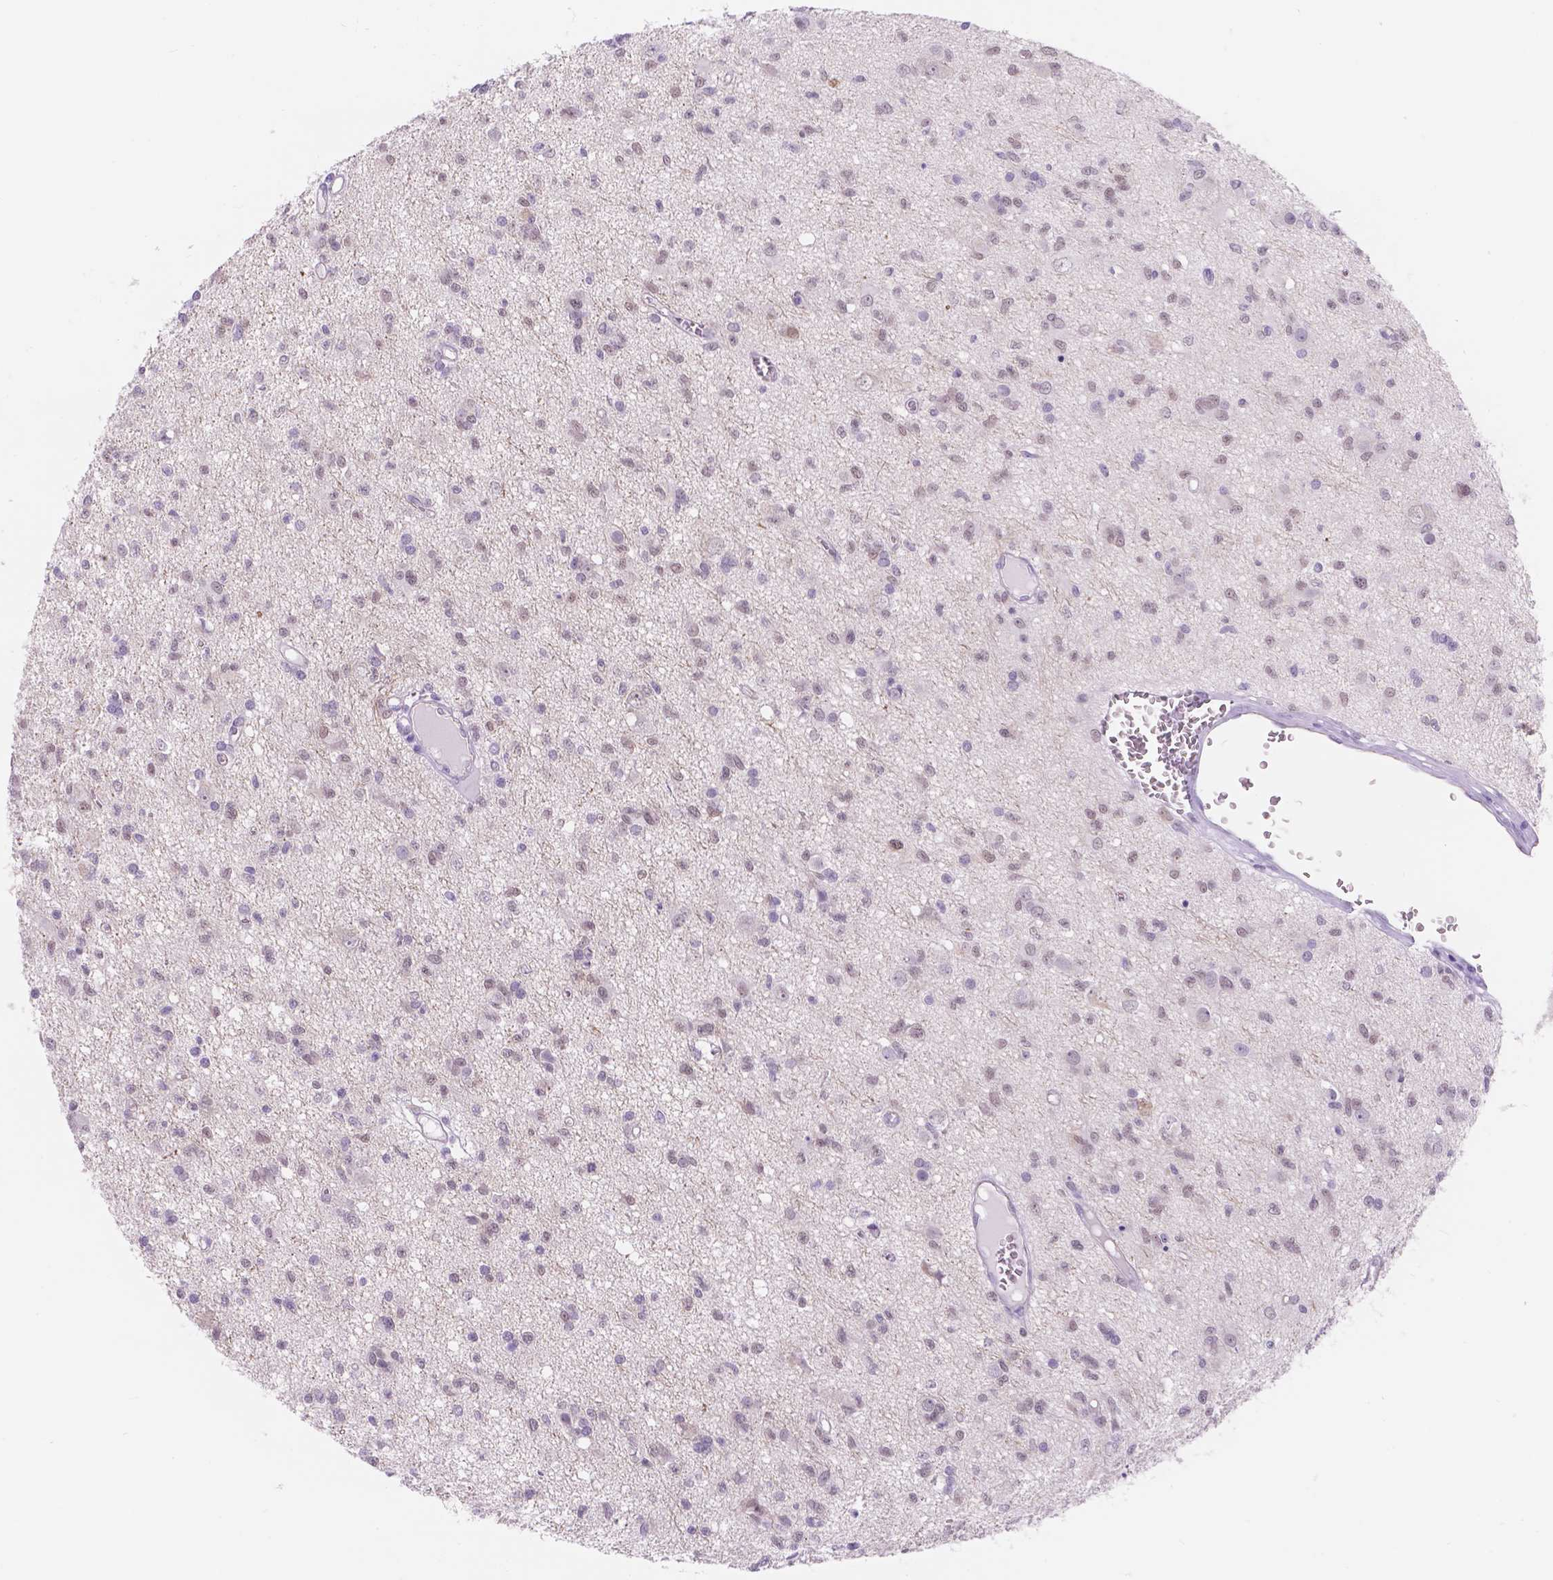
{"staining": {"intensity": "weak", "quantity": "25%-75%", "location": "nuclear"}, "tissue": "glioma", "cell_type": "Tumor cells", "image_type": "cancer", "snomed": [{"axis": "morphology", "description": "Glioma, malignant, Low grade"}, {"axis": "topography", "description": "Brain"}], "caption": "This histopathology image reveals glioma stained with immunohistochemistry (IHC) to label a protein in brown. The nuclear of tumor cells show weak positivity for the protein. Nuclei are counter-stained blue.", "gene": "DCC", "patient": {"sex": "male", "age": 64}}